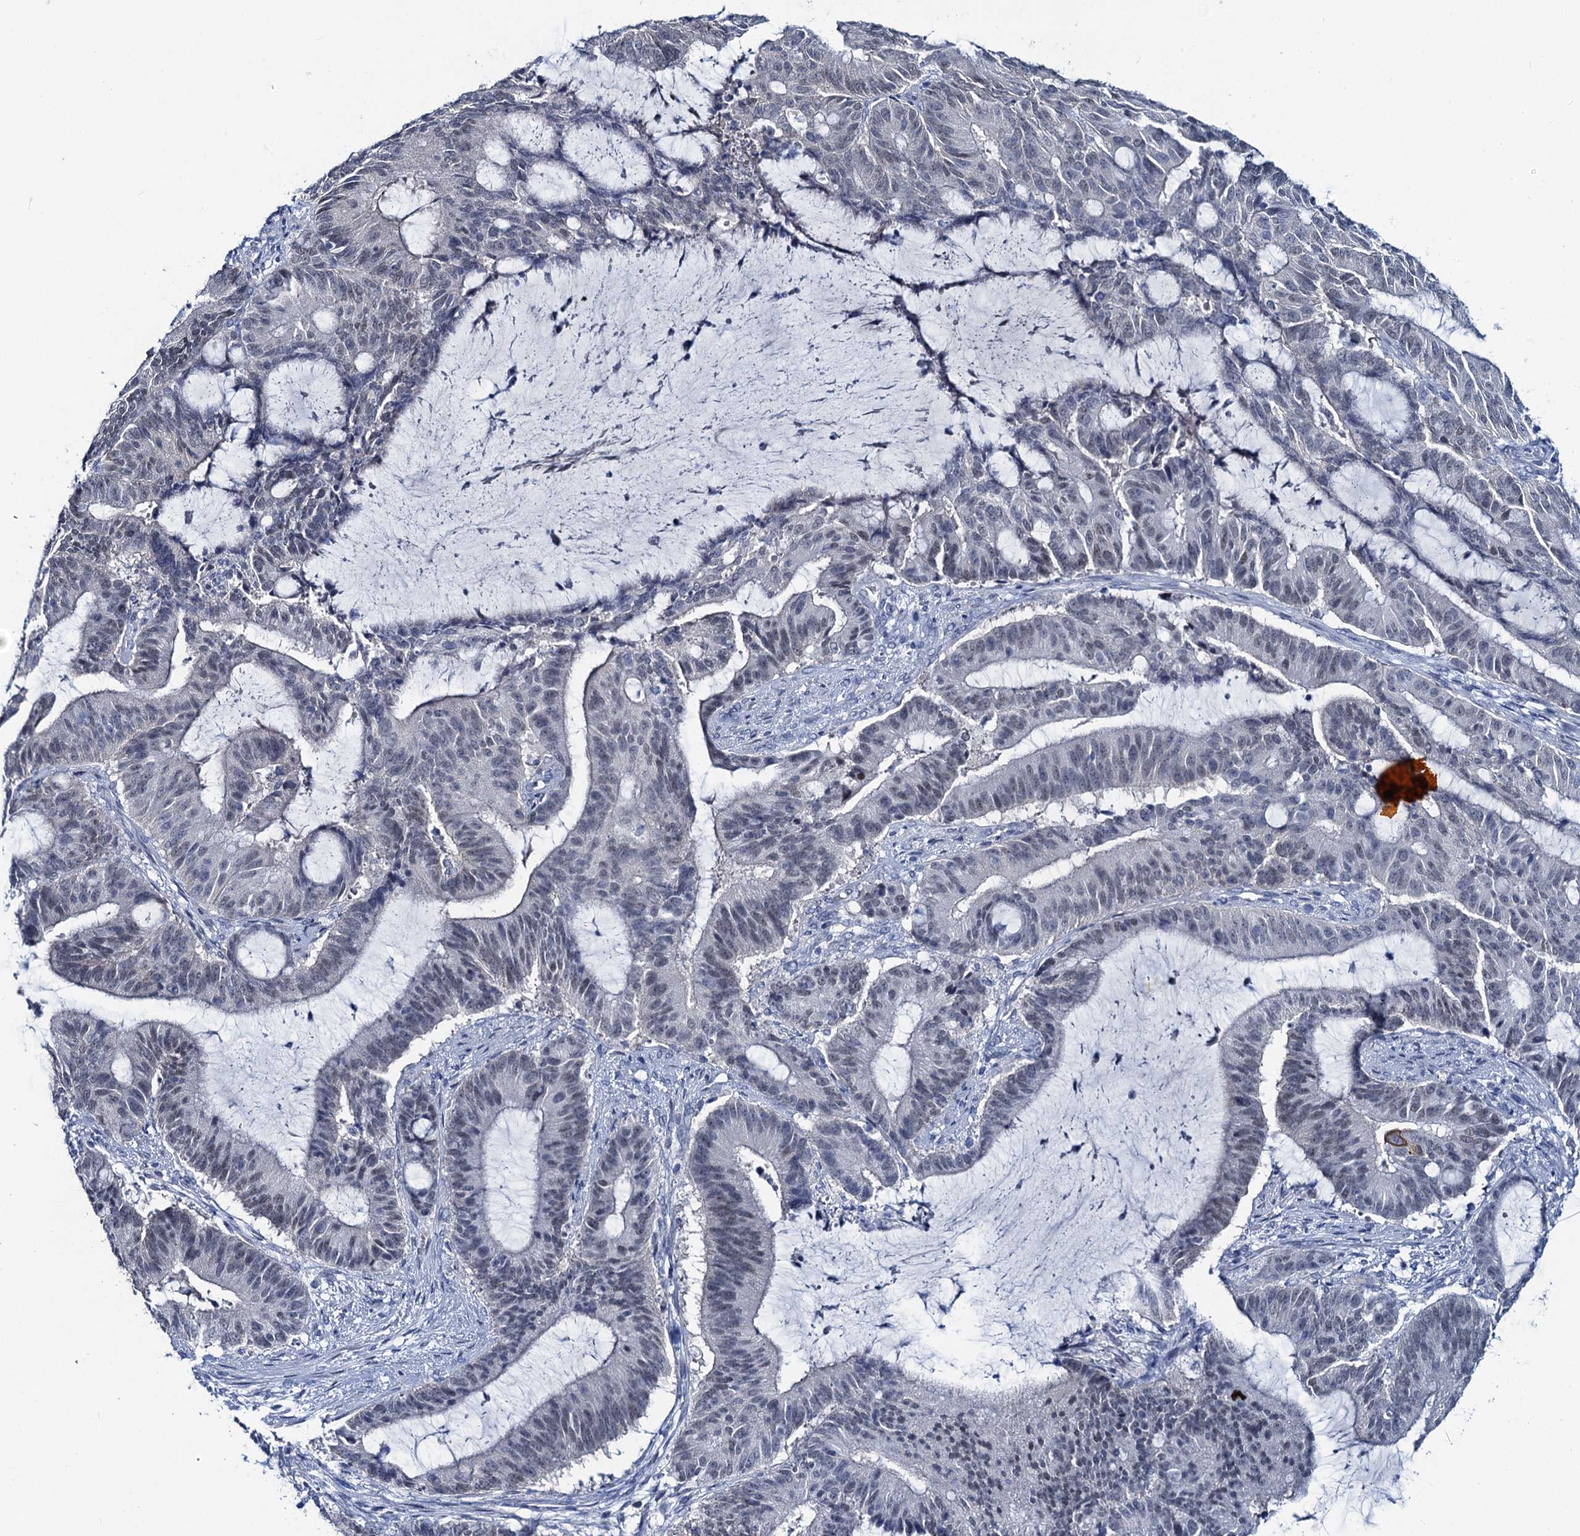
{"staining": {"intensity": "negative", "quantity": "none", "location": "none"}, "tissue": "liver cancer", "cell_type": "Tumor cells", "image_type": "cancer", "snomed": [{"axis": "morphology", "description": "Normal tissue, NOS"}, {"axis": "morphology", "description": "Cholangiocarcinoma"}, {"axis": "topography", "description": "Liver"}, {"axis": "topography", "description": "Peripheral nerve tissue"}], "caption": "A photomicrograph of cholangiocarcinoma (liver) stained for a protein shows no brown staining in tumor cells. The staining was performed using DAB (3,3'-diaminobenzidine) to visualize the protein expression in brown, while the nuclei were stained in blue with hematoxylin (Magnification: 20x).", "gene": "TOX3", "patient": {"sex": "female", "age": 73}}